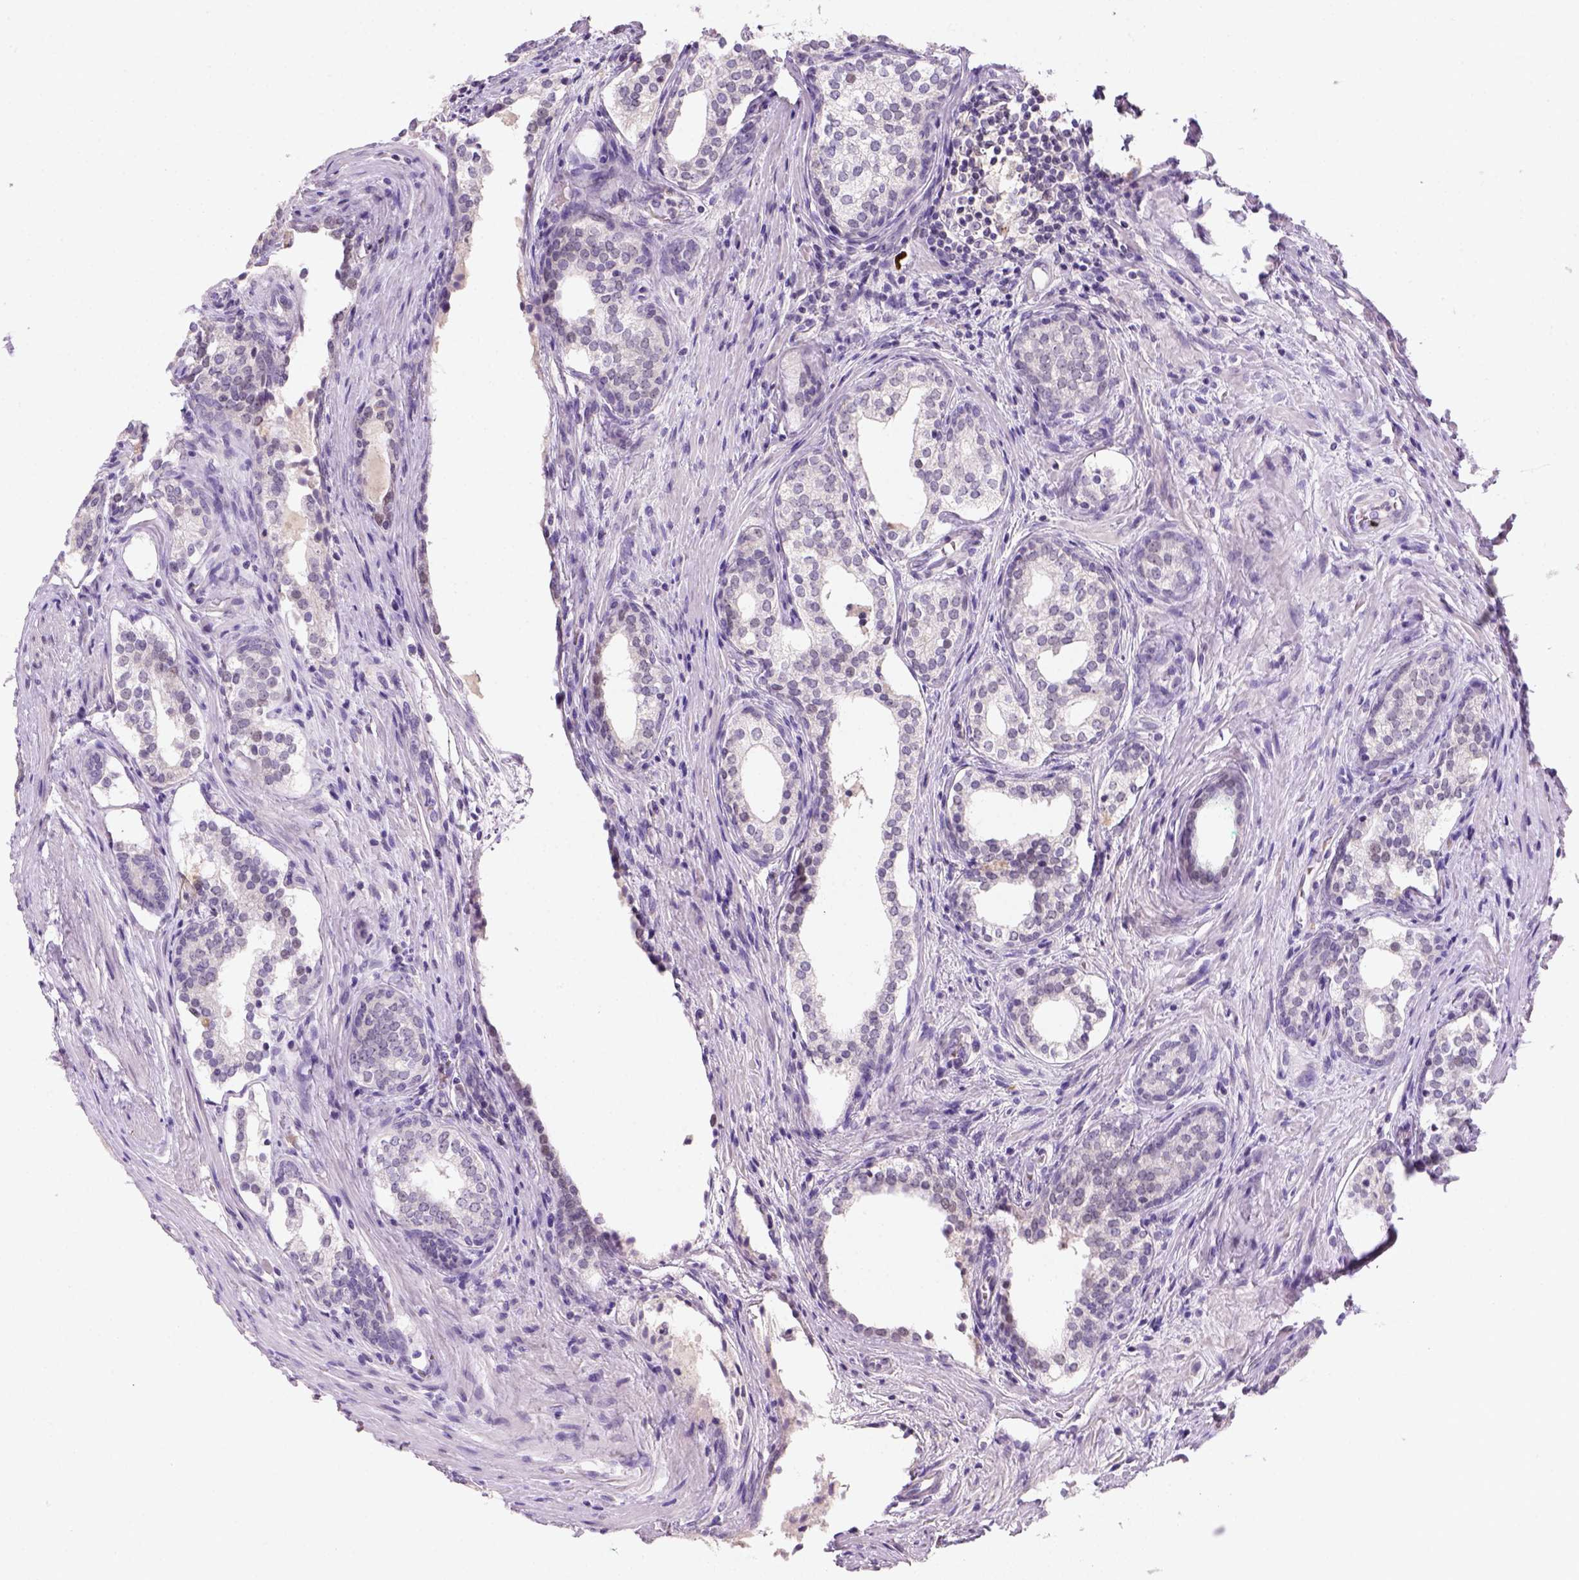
{"staining": {"intensity": "negative", "quantity": "none", "location": "none"}, "tissue": "prostate cancer", "cell_type": "Tumor cells", "image_type": "cancer", "snomed": [{"axis": "morphology", "description": "Adenocarcinoma, NOS"}, {"axis": "morphology", "description": "Adenocarcinoma, High grade"}, {"axis": "topography", "description": "Prostate"}], "caption": "Protein analysis of prostate cancer exhibits no significant staining in tumor cells.", "gene": "ZMAT4", "patient": {"sex": "male", "age": 61}}